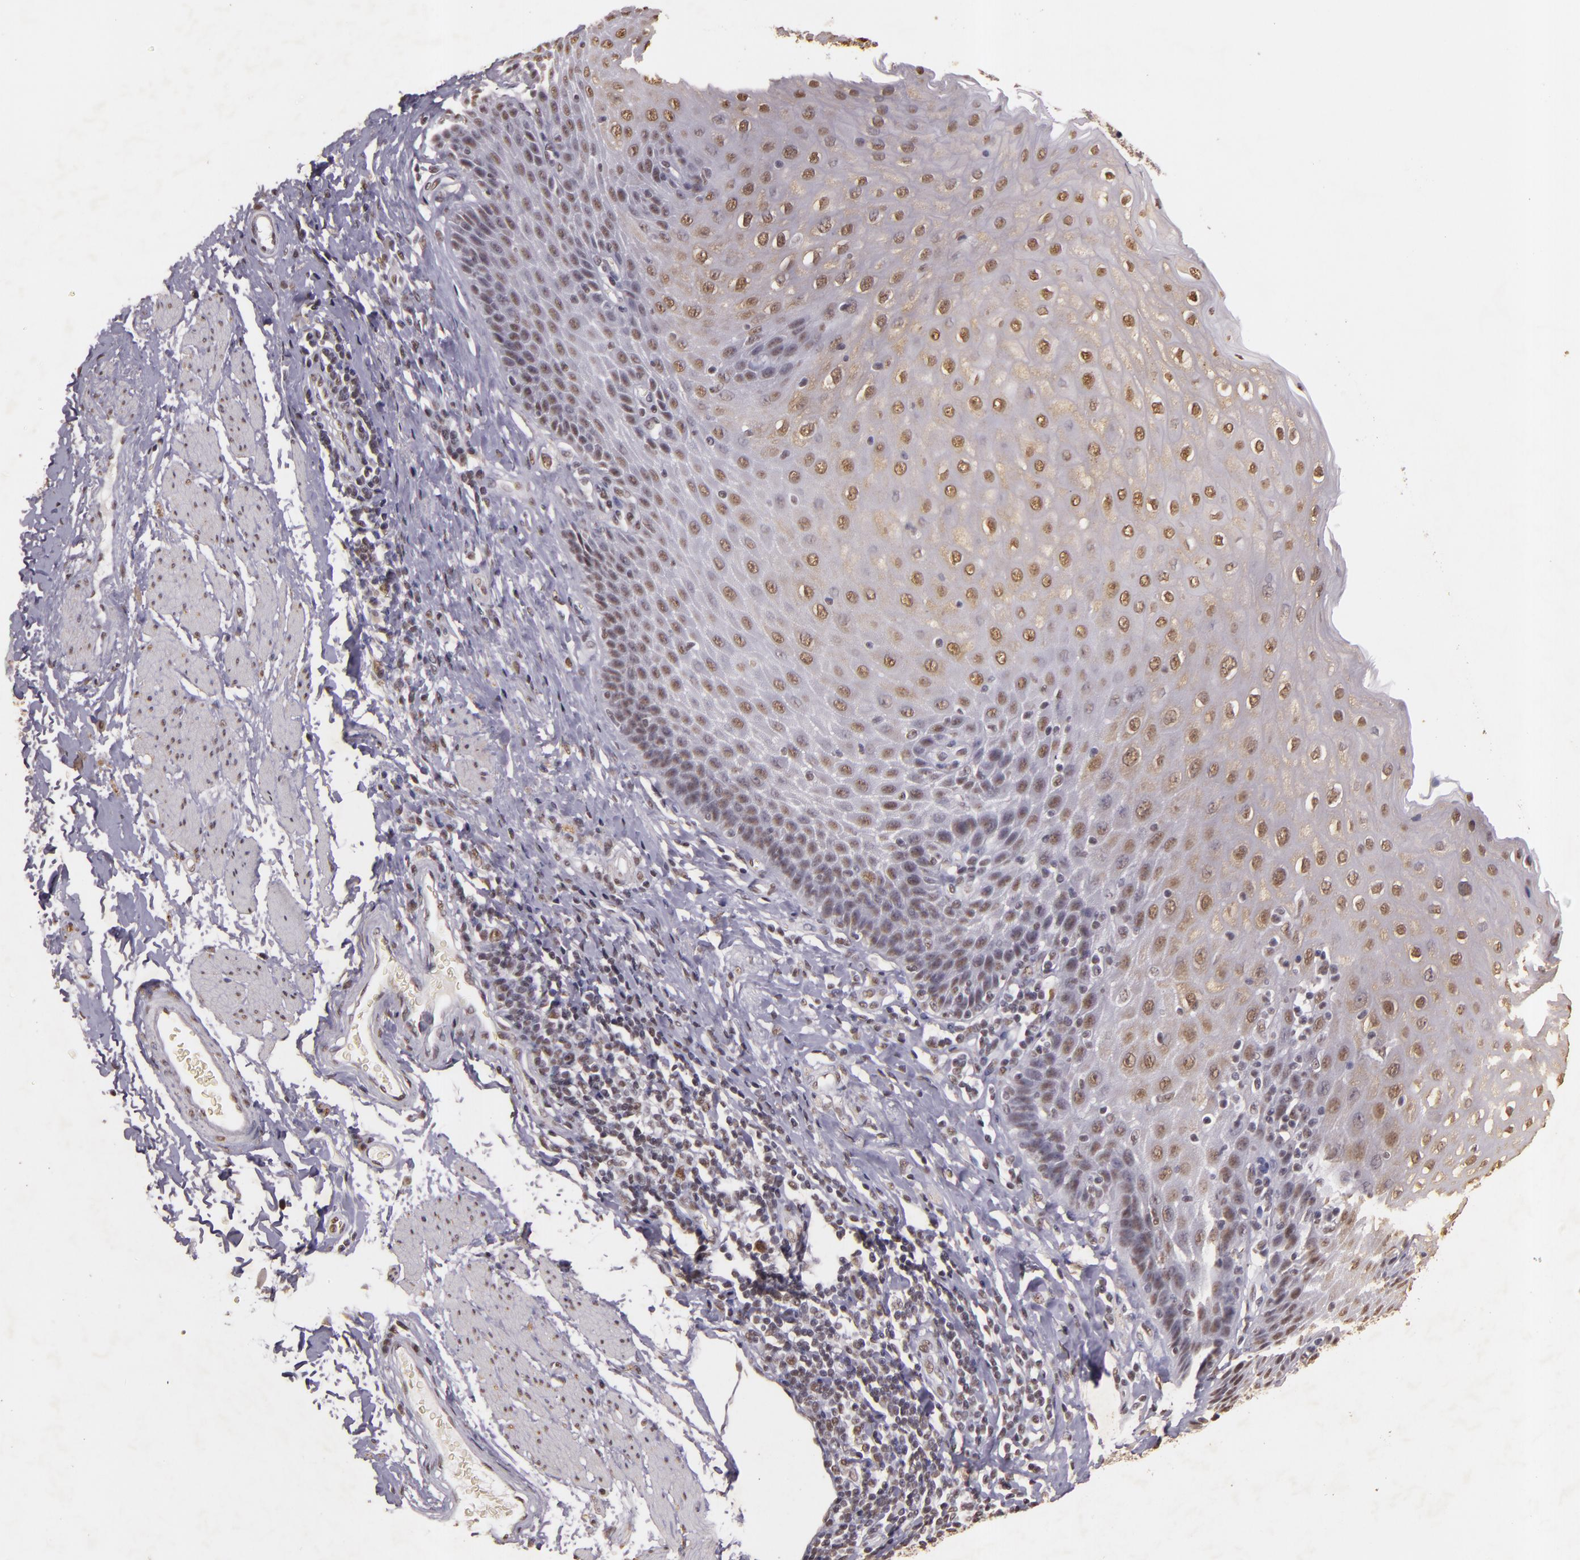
{"staining": {"intensity": "weak", "quantity": "25%-75%", "location": "nuclear"}, "tissue": "esophagus", "cell_type": "Squamous epithelial cells", "image_type": "normal", "snomed": [{"axis": "morphology", "description": "Normal tissue, NOS"}, {"axis": "topography", "description": "Esophagus"}], "caption": "Esophagus stained with immunohistochemistry (IHC) demonstrates weak nuclear expression in about 25%-75% of squamous epithelial cells.", "gene": "CBX3", "patient": {"sex": "female", "age": 61}}